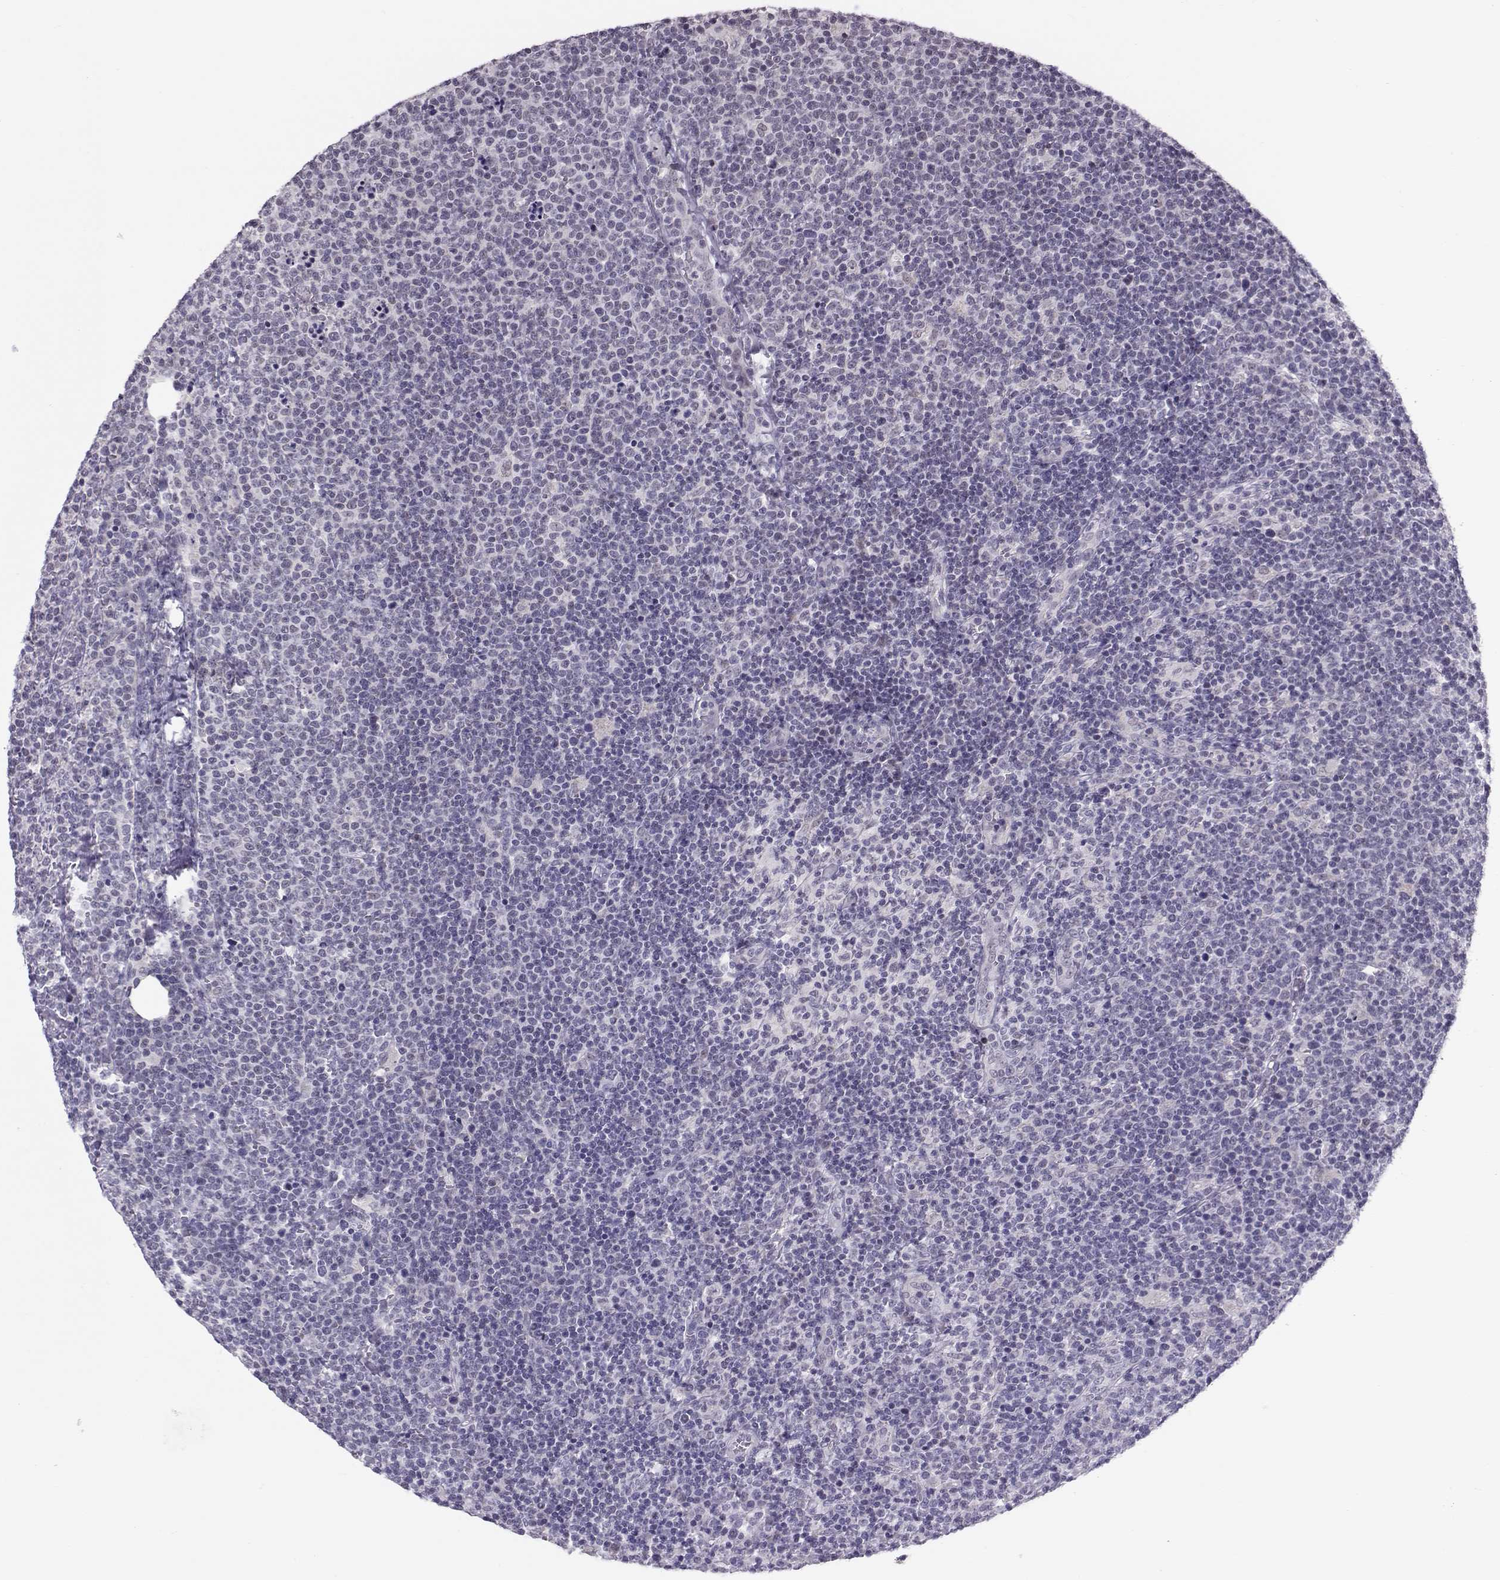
{"staining": {"intensity": "negative", "quantity": "none", "location": "none"}, "tissue": "lymphoma", "cell_type": "Tumor cells", "image_type": "cancer", "snomed": [{"axis": "morphology", "description": "Malignant lymphoma, non-Hodgkin's type, High grade"}, {"axis": "topography", "description": "Lymph node"}], "caption": "This is an immunohistochemistry micrograph of lymphoma. There is no expression in tumor cells.", "gene": "DNAAF1", "patient": {"sex": "male", "age": 61}}